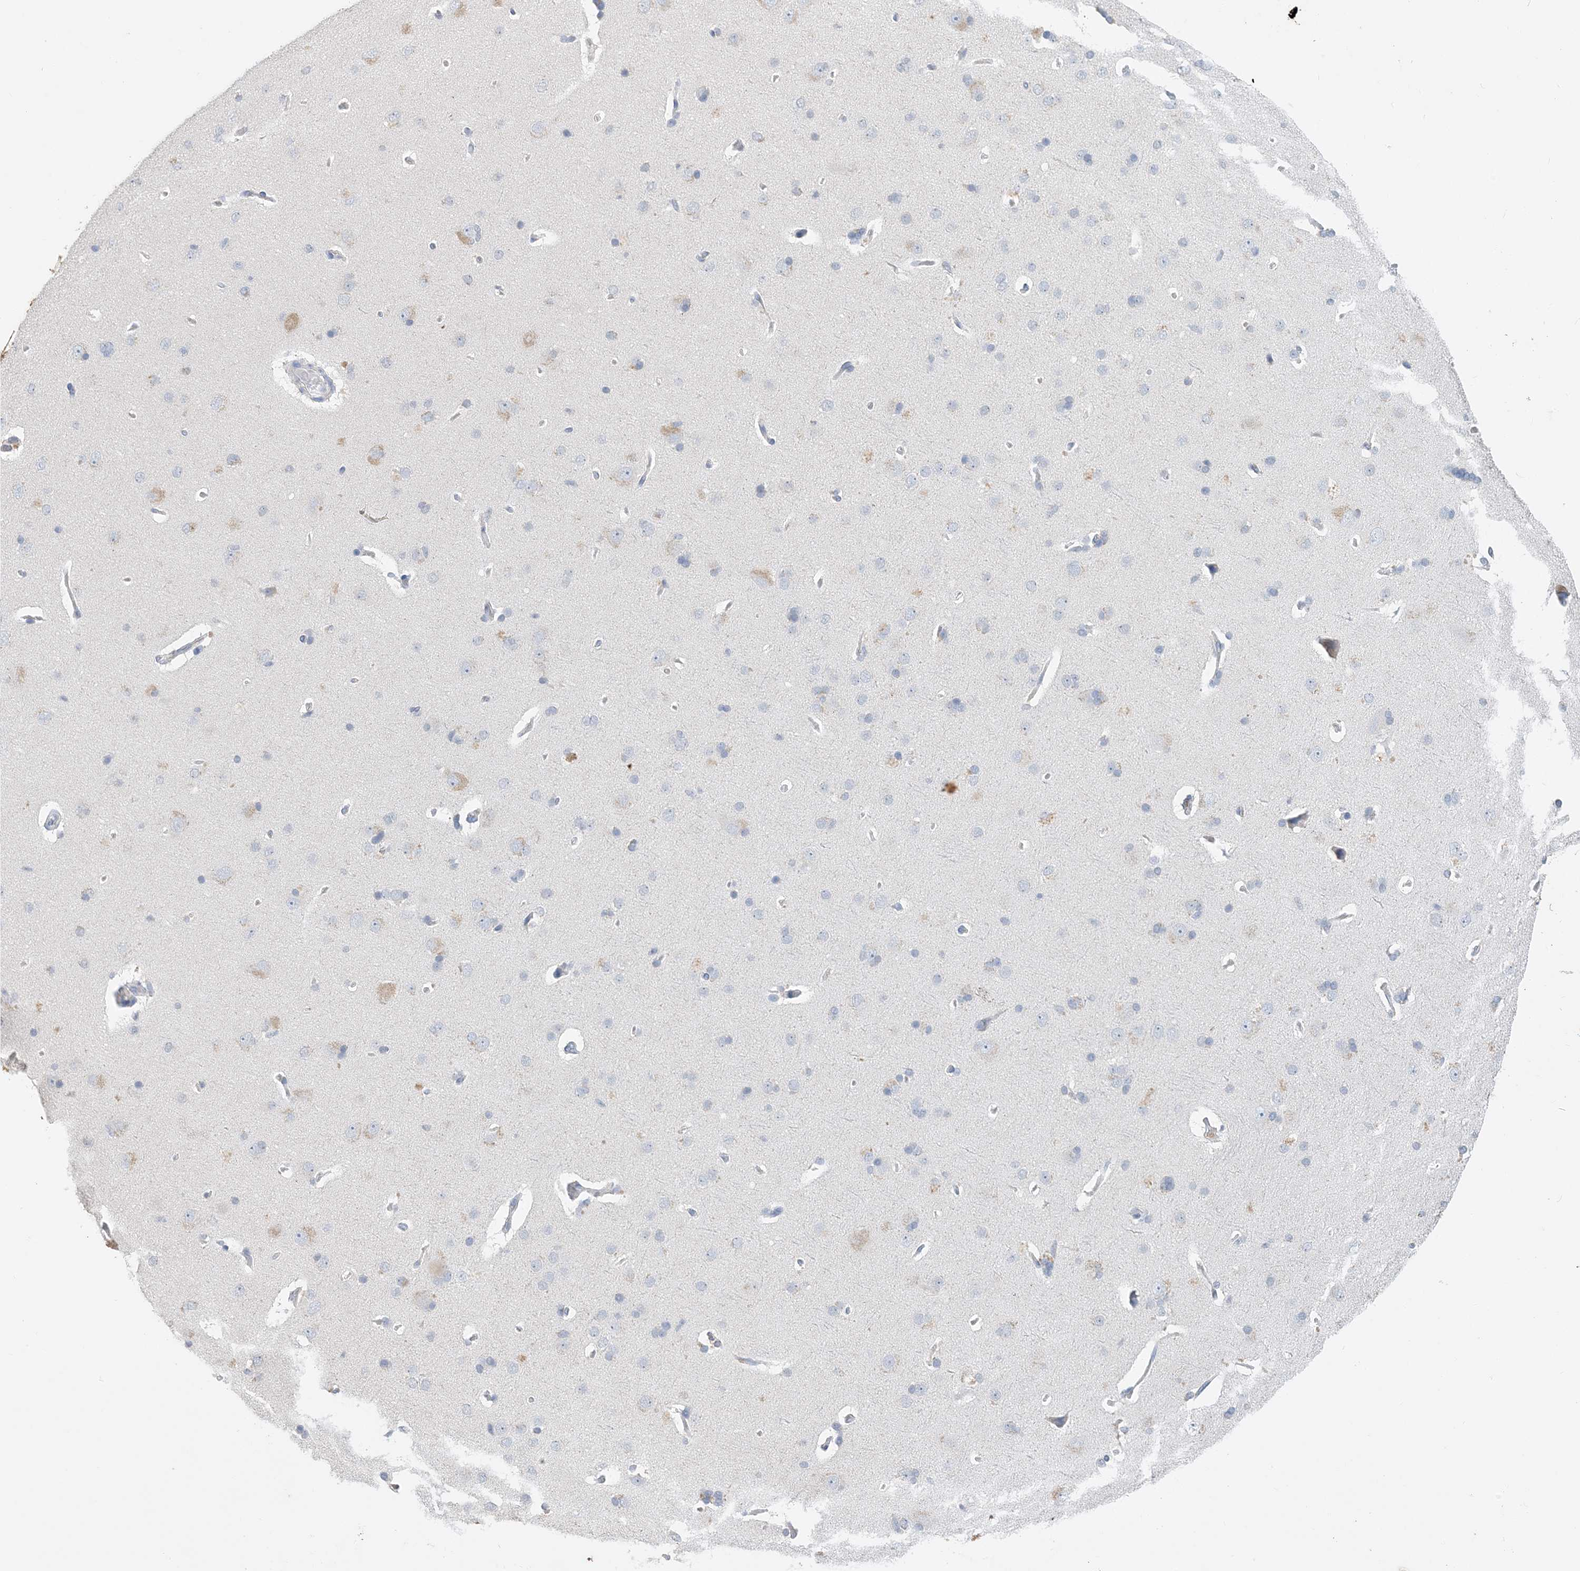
{"staining": {"intensity": "negative", "quantity": "none", "location": "none"}, "tissue": "cerebral cortex", "cell_type": "Endothelial cells", "image_type": "normal", "snomed": [{"axis": "morphology", "description": "Normal tissue, NOS"}, {"axis": "topography", "description": "Cerebral cortex"}], "caption": "An IHC histopathology image of unremarkable cerebral cortex is shown. There is no staining in endothelial cells of cerebral cortex. (Immunohistochemistry, brightfield microscopy, high magnification).", "gene": "KPRP", "patient": {"sex": "male", "age": 62}}